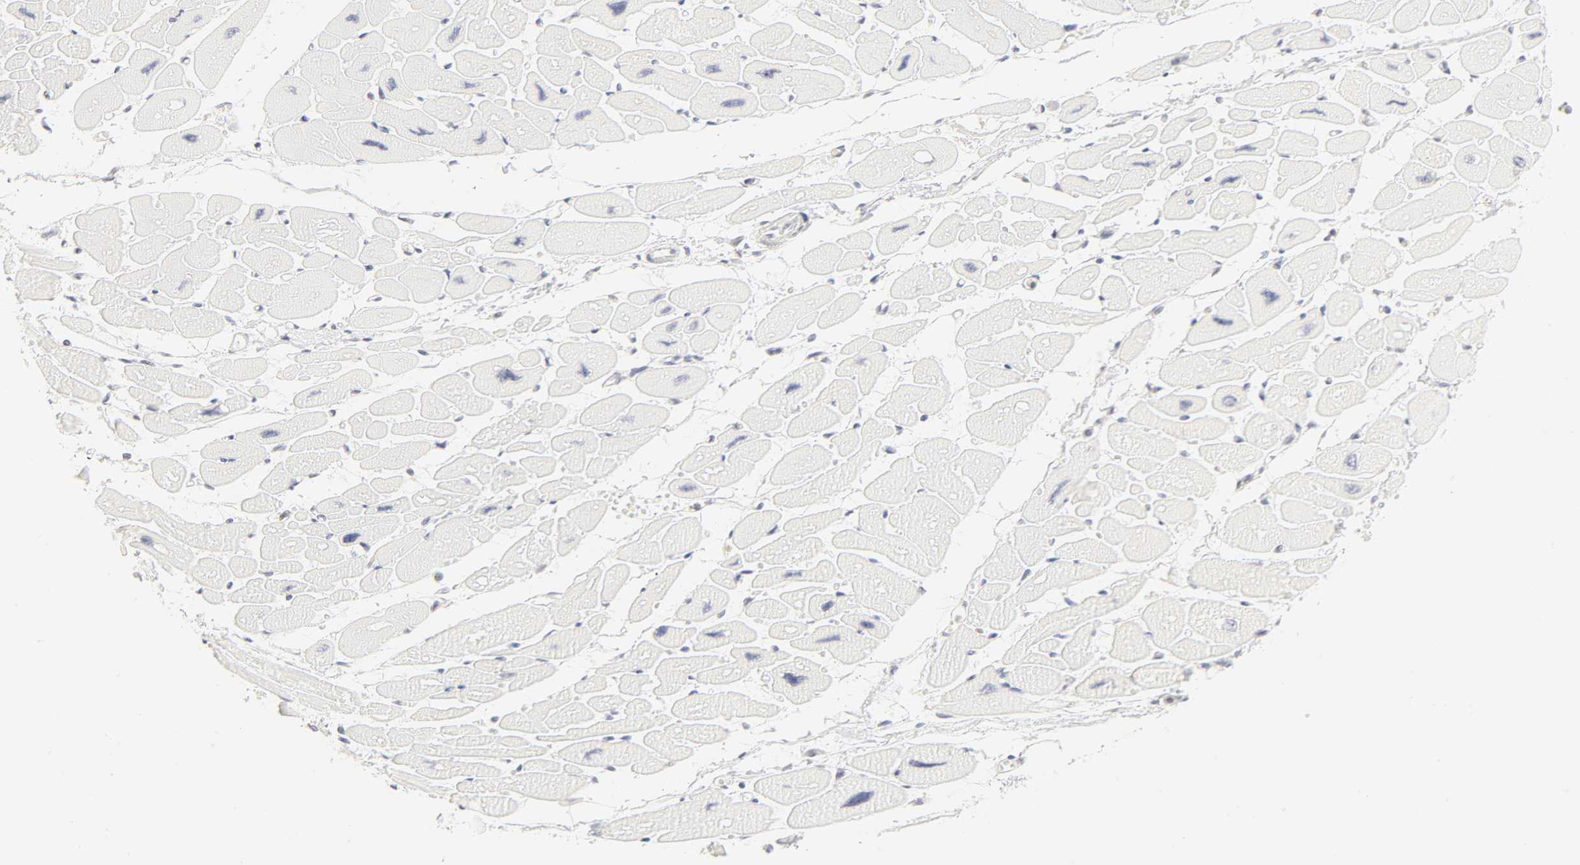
{"staining": {"intensity": "negative", "quantity": "none", "location": "none"}, "tissue": "heart muscle", "cell_type": "Cardiomyocytes", "image_type": "normal", "snomed": [{"axis": "morphology", "description": "Normal tissue, NOS"}, {"axis": "topography", "description": "Heart"}], "caption": "High magnification brightfield microscopy of benign heart muscle stained with DAB (brown) and counterstained with hematoxylin (blue): cardiomyocytes show no significant expression. Brightfield microscopy of IHC stained with DAB (brown) and hematoxylin (blue), captured at high magnification.", "gene": "KIF2A", "patient": {"sex": "female", "age": 54}}